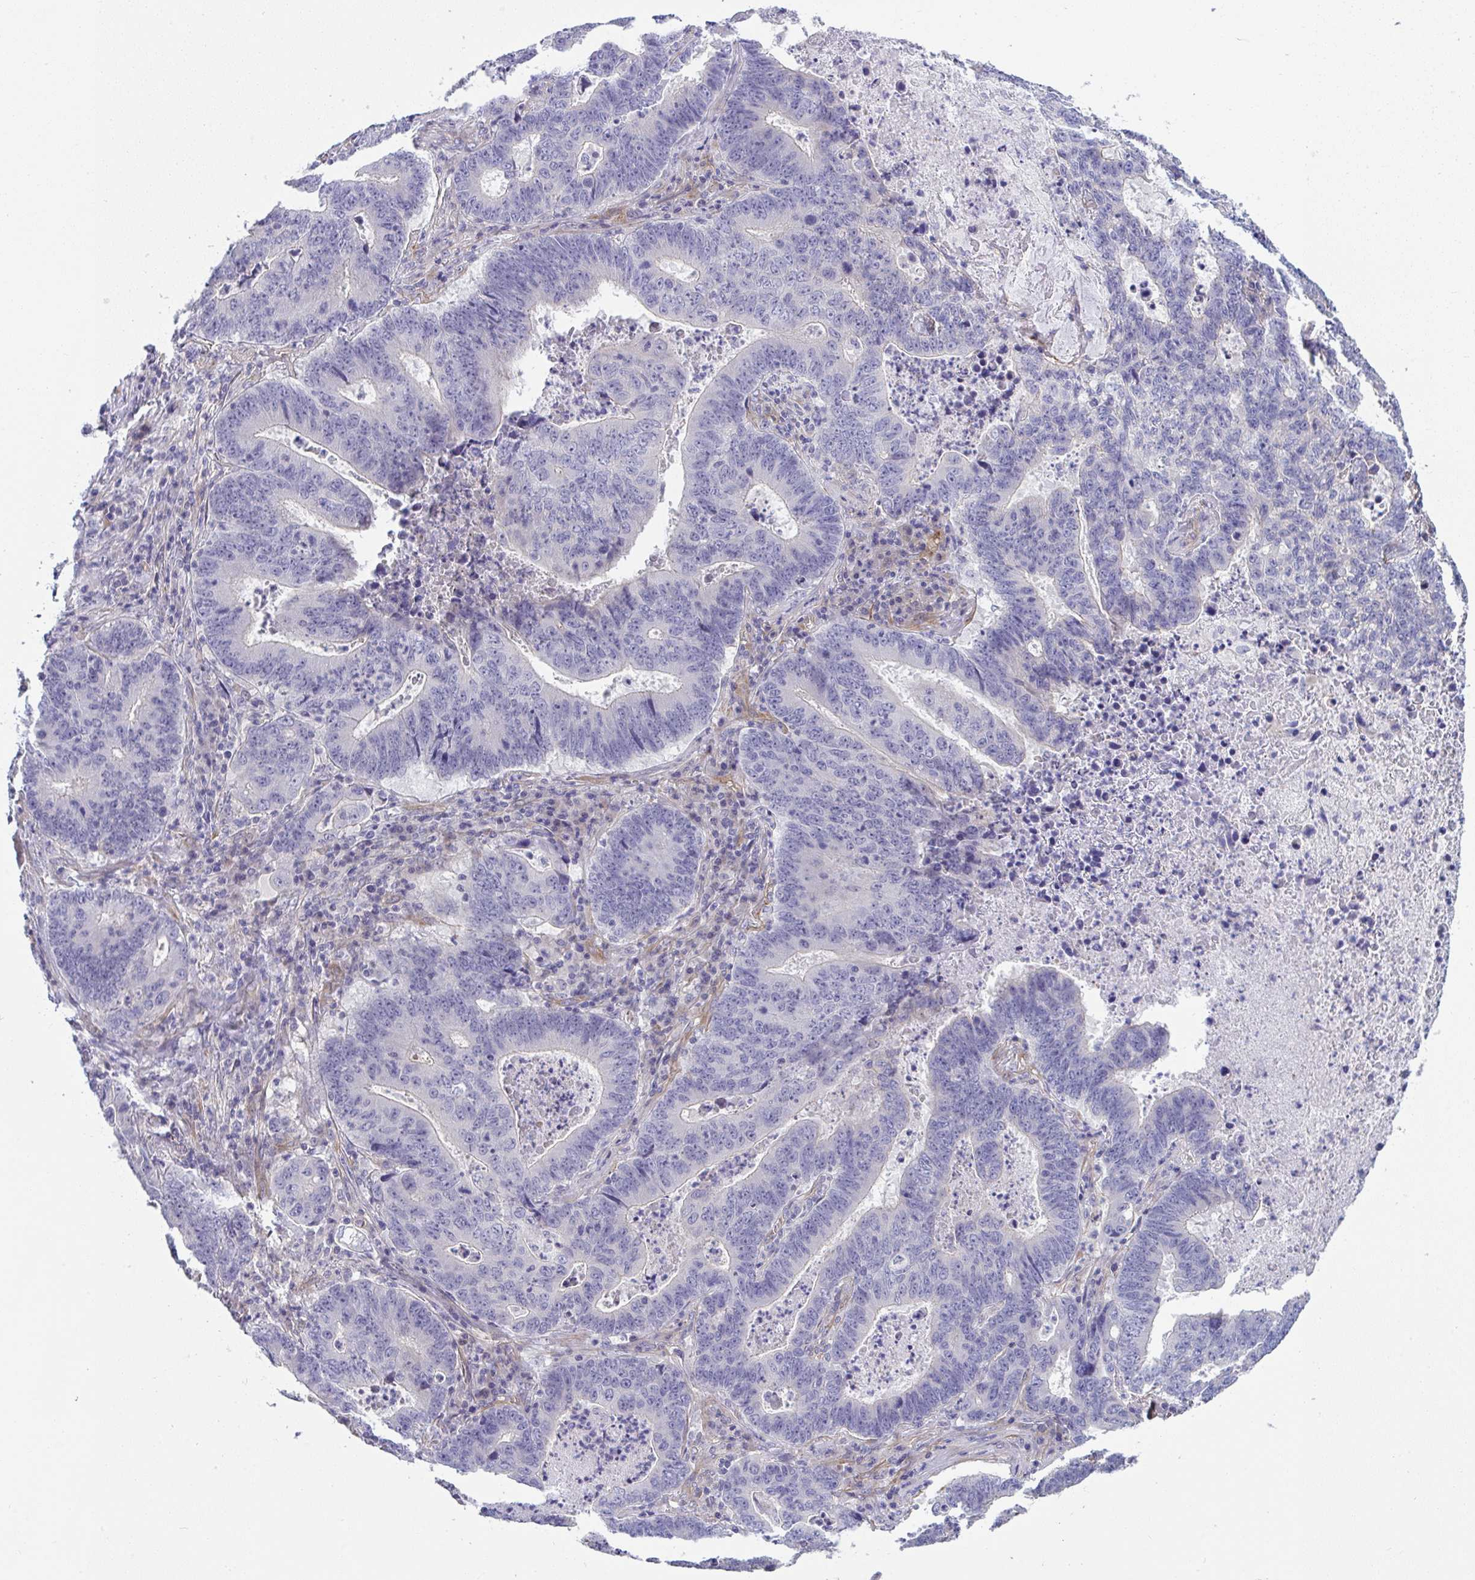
{"staining": {"intensity": "negative", "quantity": "none", "location": "none"}, "tissue": "lung cancer", "cell_type": "Tumor cells", "image_type": "cancer", "snomed": [{"axis": "morphology", "description": "Aneuploidy"}, {"axis": "morphology", "description": "Adenocarcinoma, NOS"}, {"axis": "morphology", "description": "Adenocarcinoma primary or metastatic"}, {"axis": "topography", "description": "Lung"}], "caption": "This is an IHC histopathology image of human lung adenocarcinoma primary or metastatic. There is no staining in tumor cells.", "gene": "MYL12A", "patient": {"sex": "female", "age": 75}}